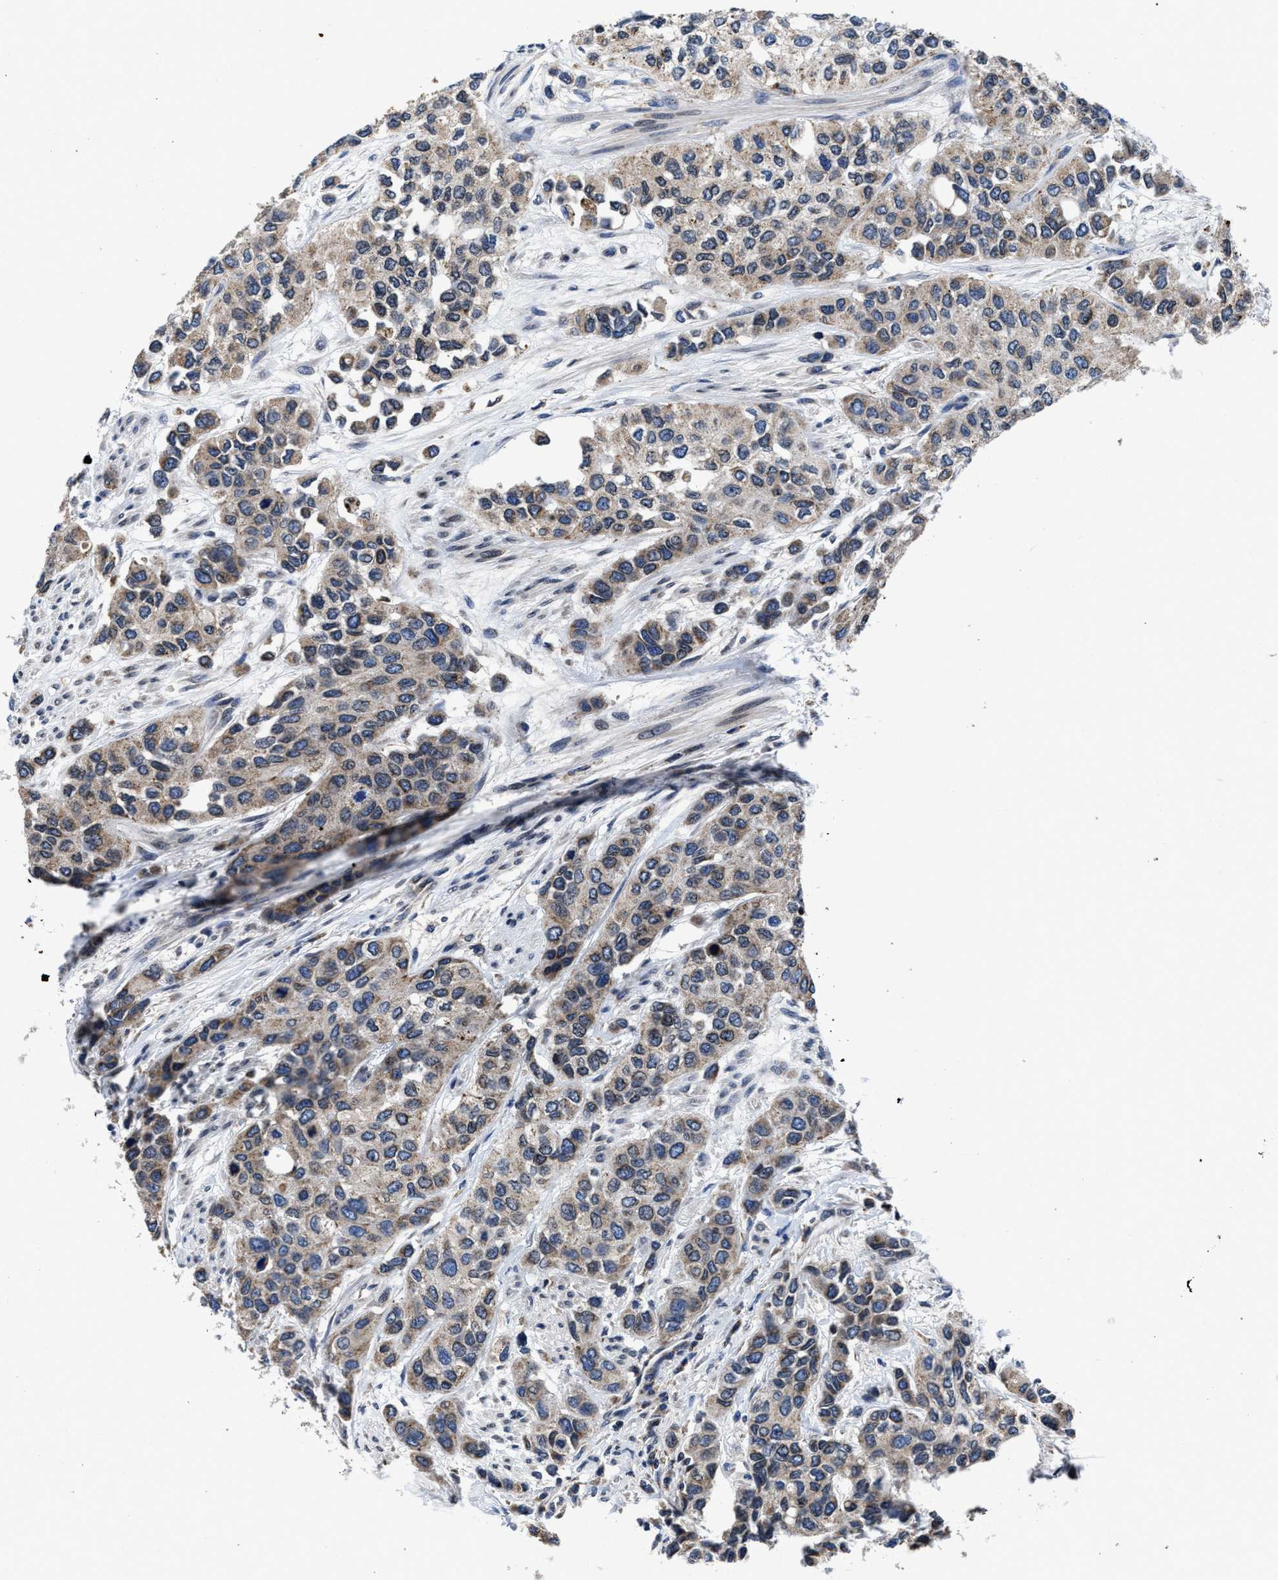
{"staining": {"intensity": "weak", "quantity": ">75%", "location": "cytoplasmic/membranous"}, "tissue": "urothelial cancer", "cell_type": "Tumor cells", "image_type": "cancer", "snomed": [{"axis": "morphology", "description": "Urothelial carcinoma, High grade"}, {"axis": "topography", "description": "Urinary bladder"}], "caption": "Urothelial cancer stained with a protein marker exhibits weak staining in tumor cells.", "gene": "CACNA1D", "patient": {"sex": "female", "age": 56}}